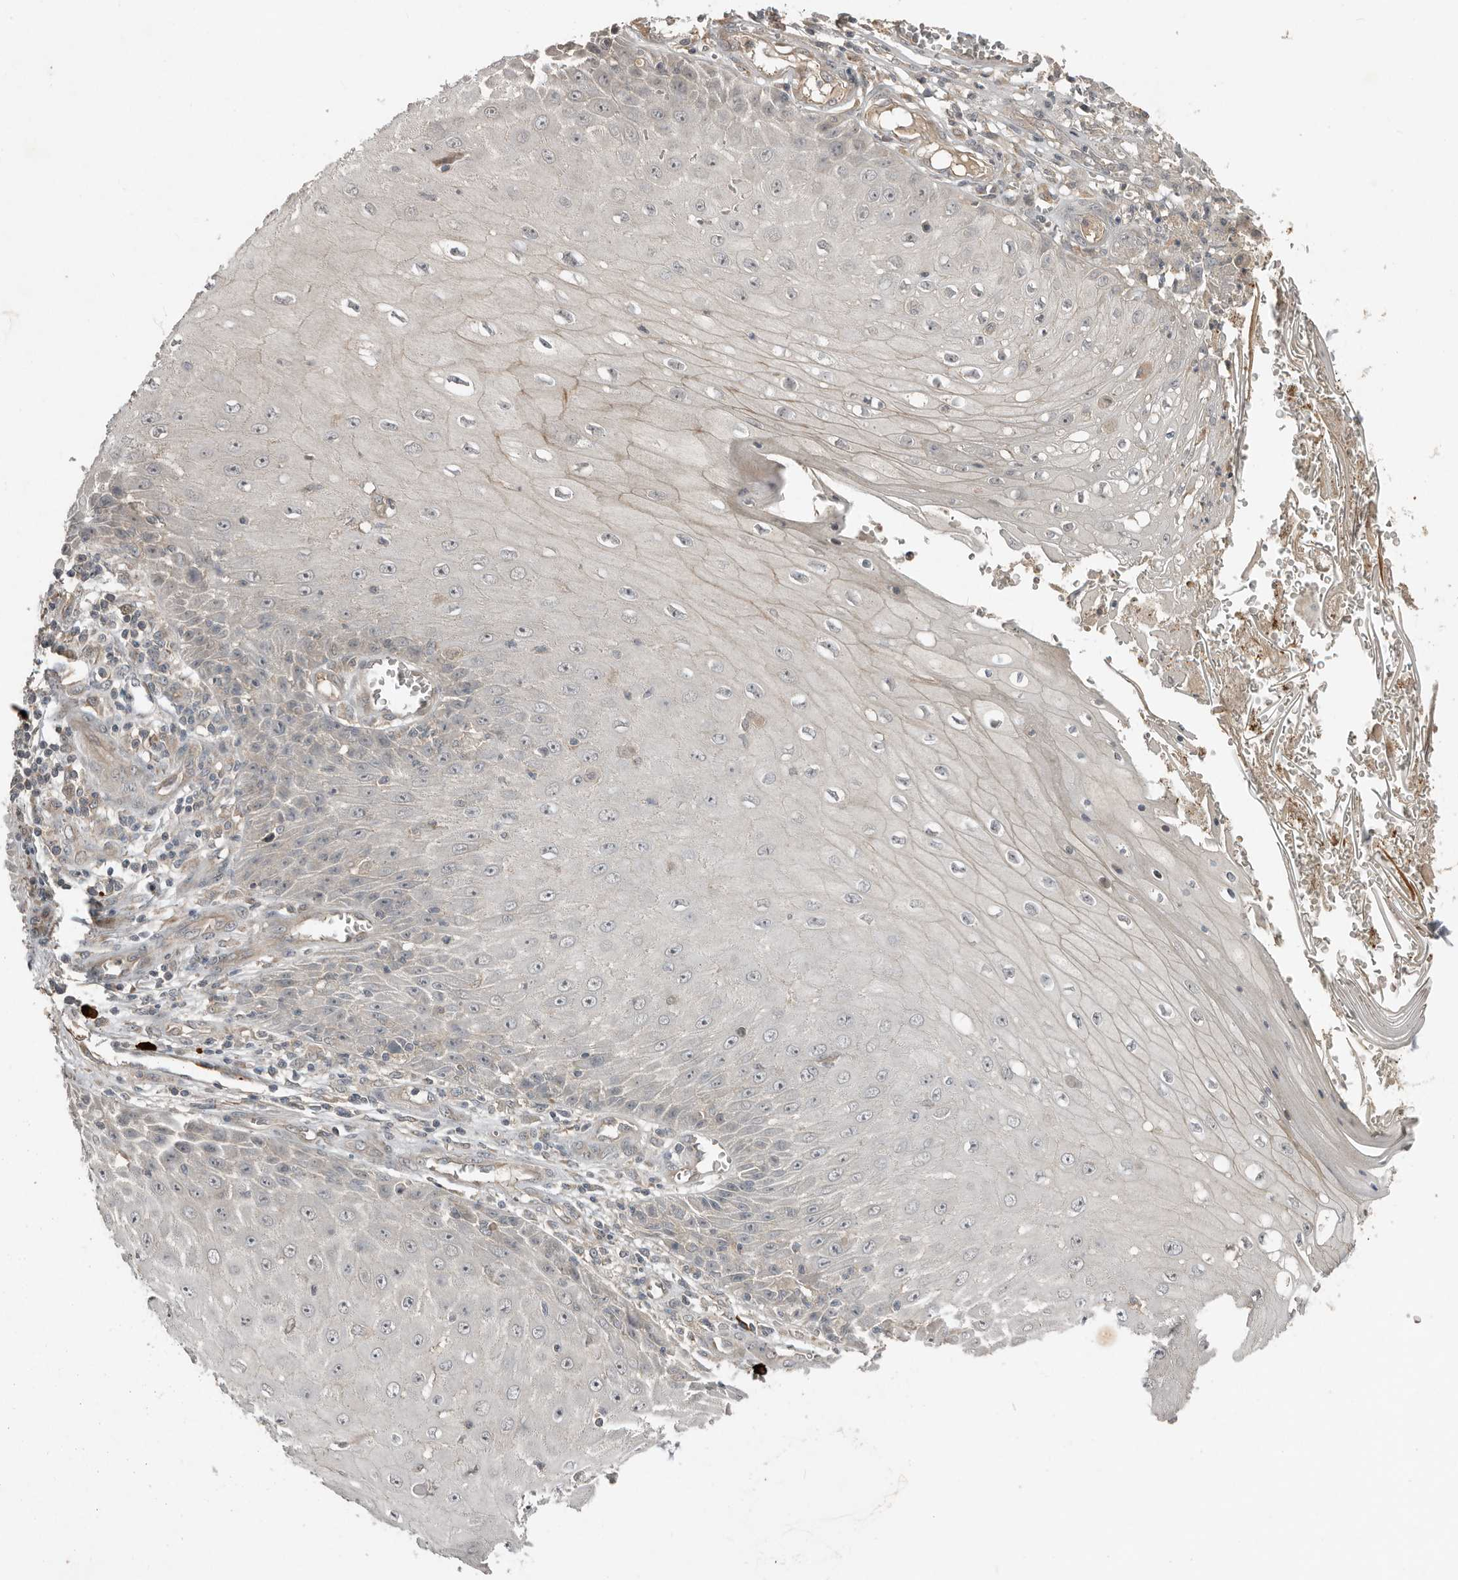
{"staining": {"intensity": "negative", "quantity": "none", "location": "none"}, "tissue": "skin cancer", "cell_type": "Tumor cells", "image_type": "cancer", "snomed": [{"axis": "morphology", "description": "Squamous cell carcinoma, NOS"}, {"axis": "topography", "description": "Skin"}], "caption": "Tumor cells are negative for protein expression in human squamous cell carcinoma (skin).", "gene": "TEAD3", "patient": {"sex": "female", "age": 73}}